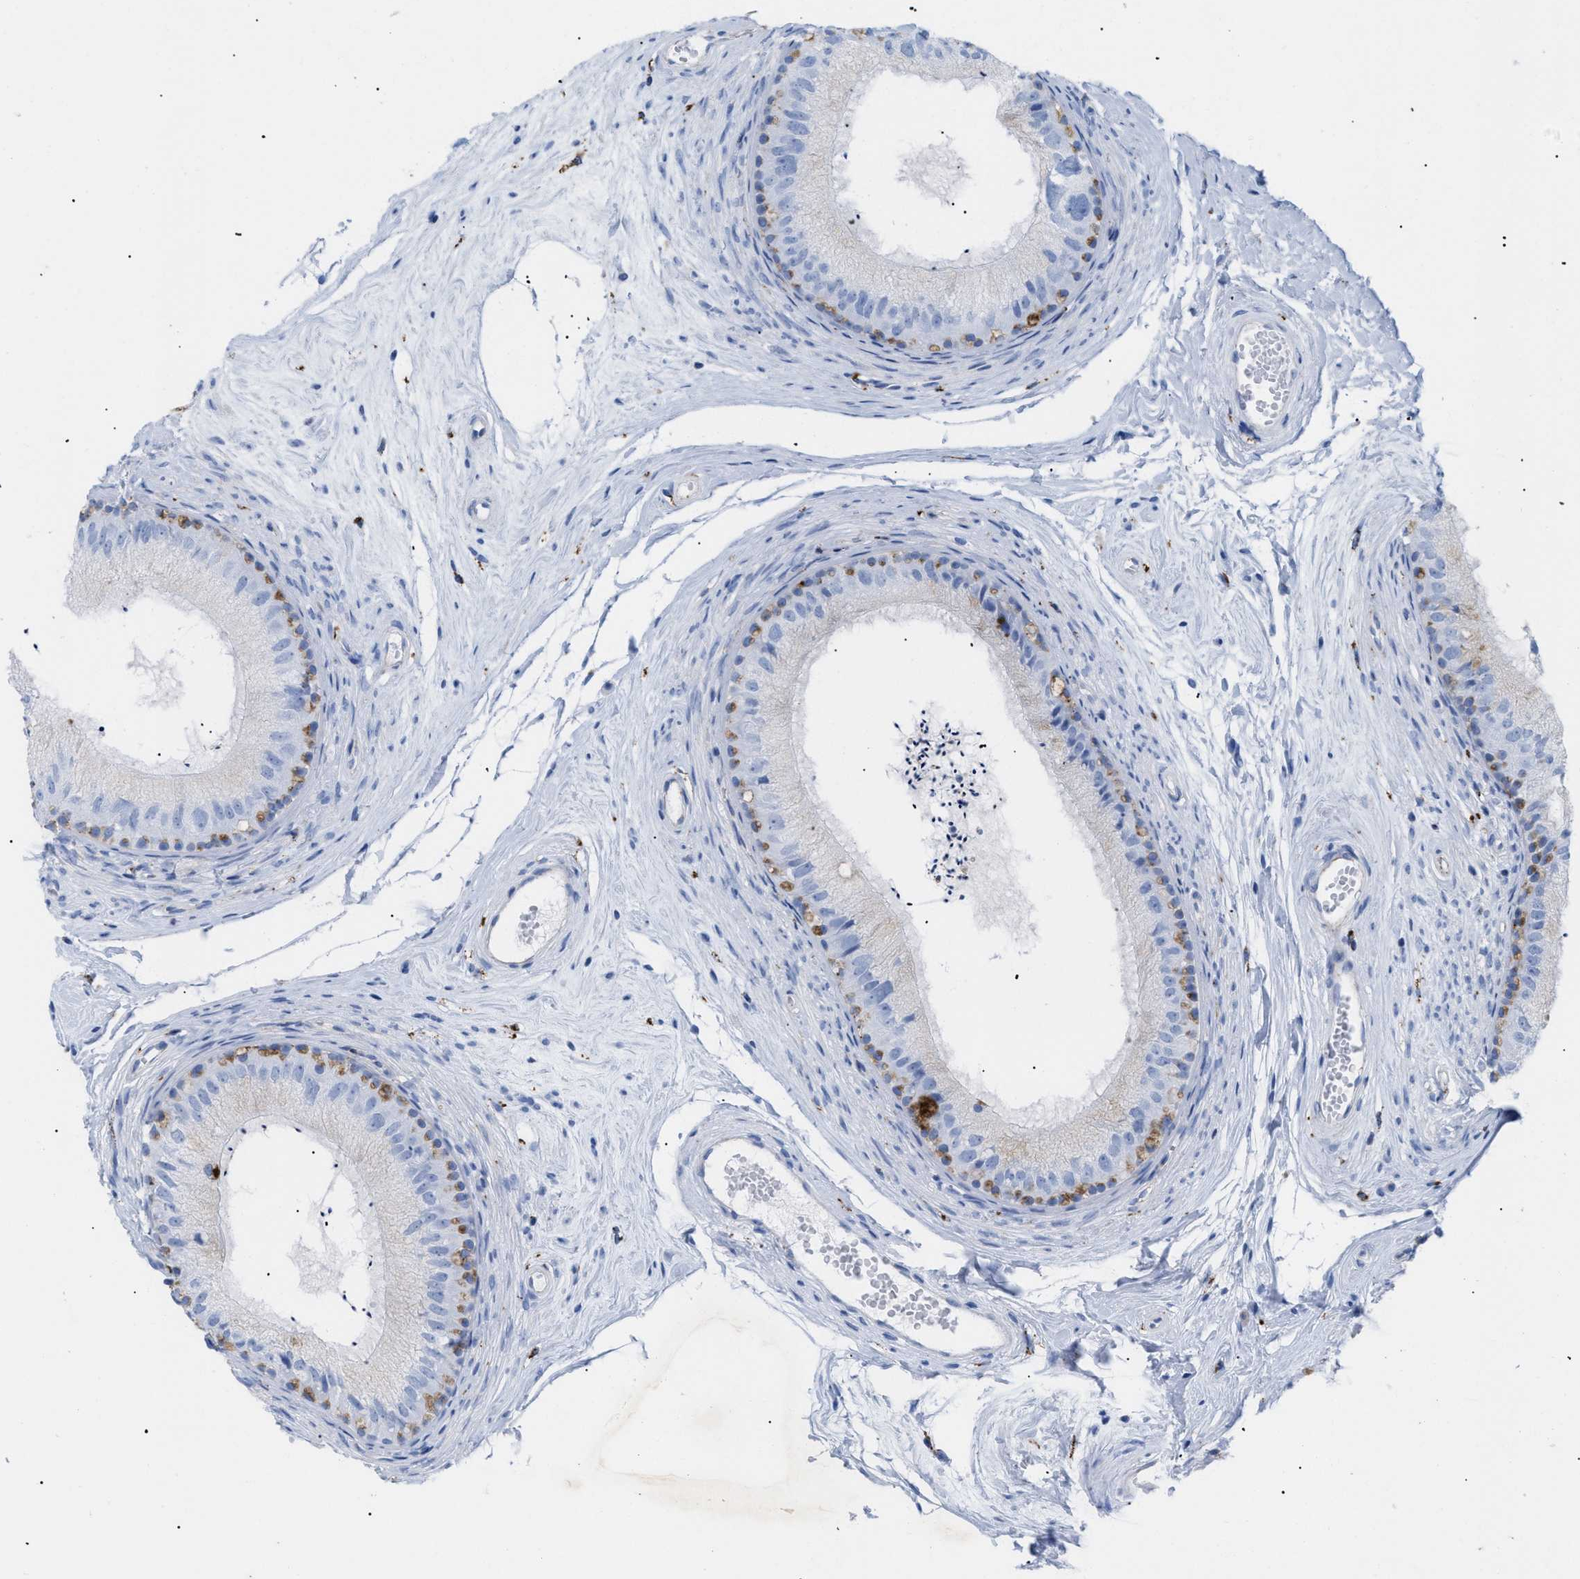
{"staining": {"intensity": "moderate", "quantity": "<25%", "location": "cytoplasmic/membranous"}, "tissue": "epididymis", "cell_type": "Glandular cells", "image_type": "normal", "snomed": [{"axis": "morphology", "description": "Normal tissue, NOS"}, {"axis": "topography", "description": "Epididymis"}], "caption": "Immunohistochemistry (DAB) staining of unremarkable human epididymis shows moderate cytoplasmic/membranous protein expression in approximately <25% of glandular cells. (DAB = brown stain, brightfield microscopy at high magnification).", "gene": "DRAM2", "patient": {"sex": "male", "age": 56}}